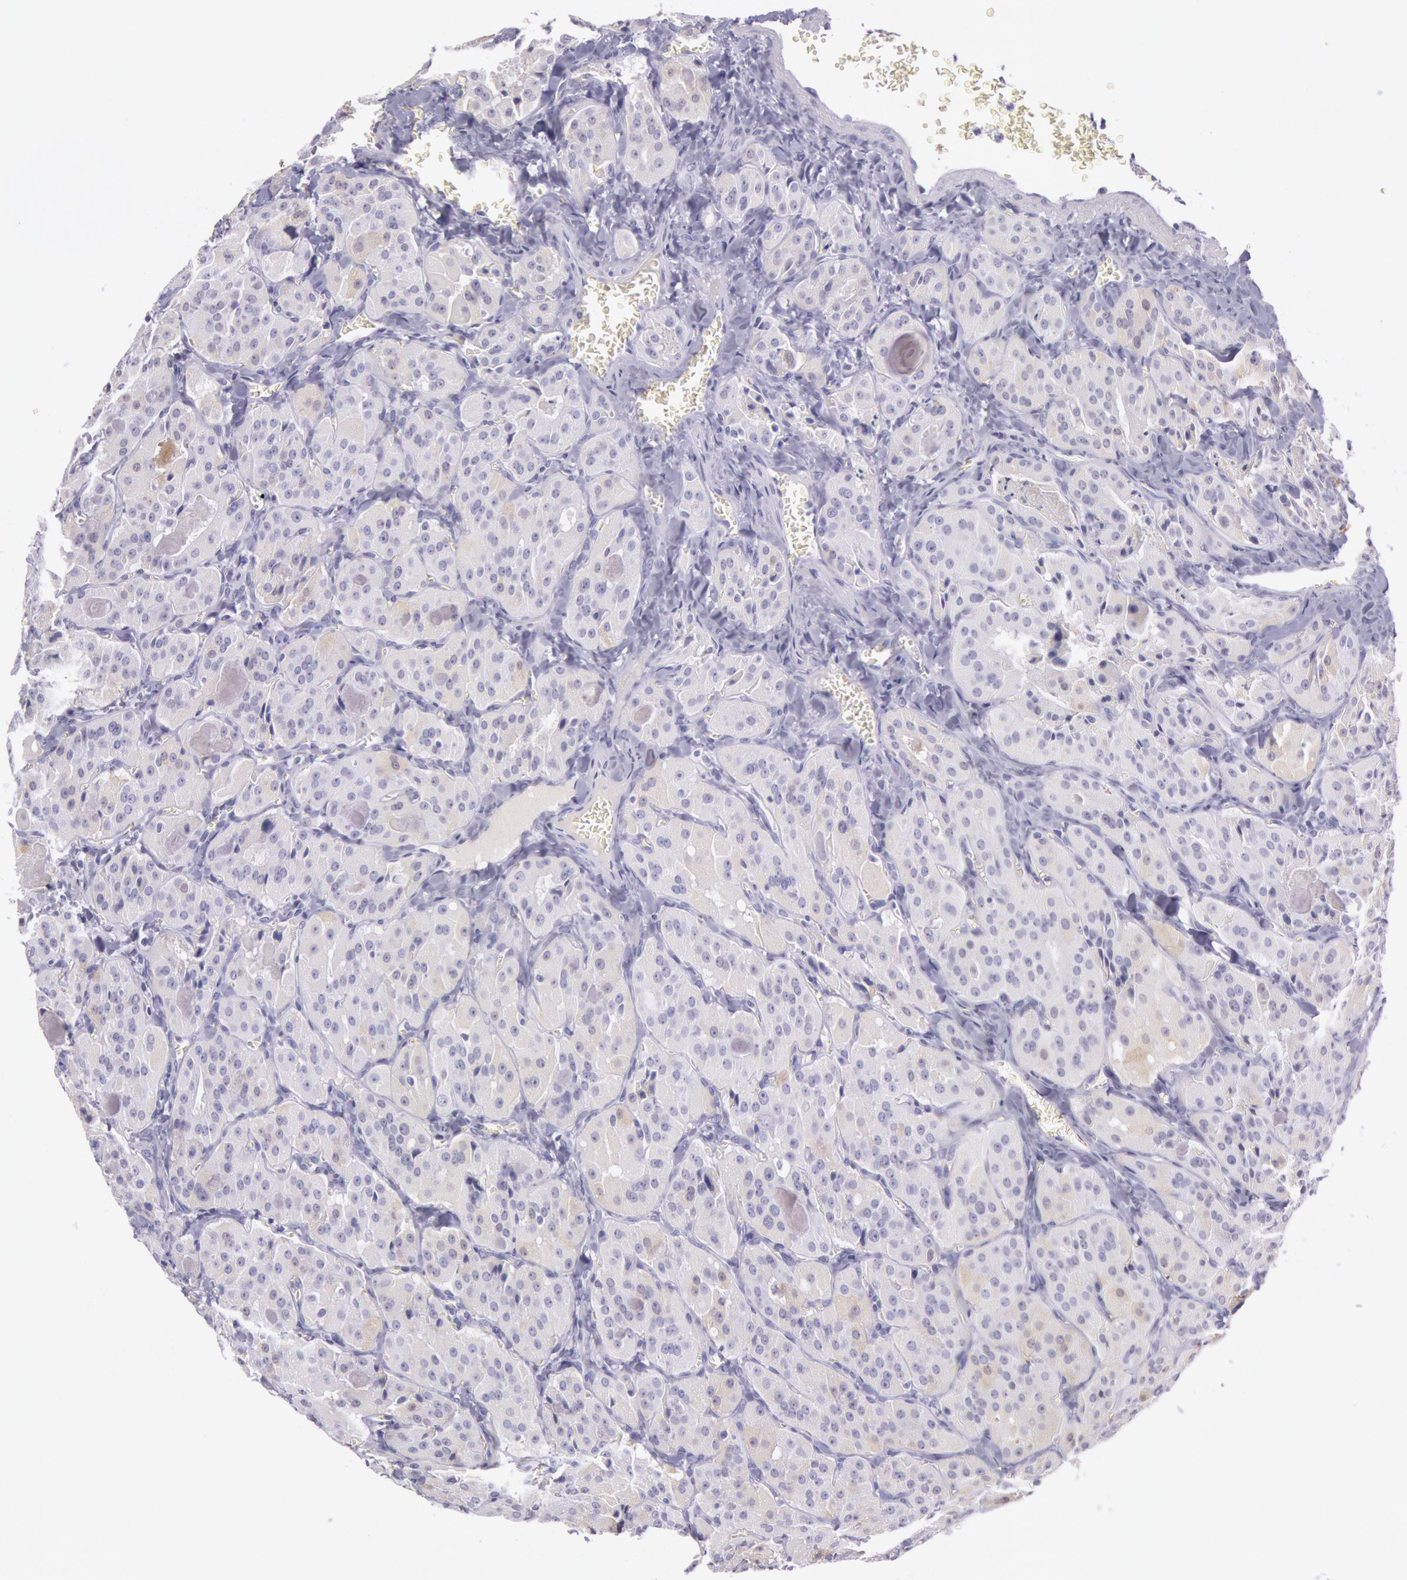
{"staining": {"intensity": "negative", "quantity": "none", "location": "none"}, "tissue": "thyroid cancer", "cell_type": "Tumor cells", "image_type": "cancer", "snomed": [{"axis": "morphology", "description": "Carcinoma, NOS"}, {"axis": "topography", "description": "Thyroid gland"}], "caption": "Human thyroid cancer stained for a protein using IHC shows no positivity in tumor cells.", "gene": "CKB", "patient": {"sex": "male", "age": 76}}